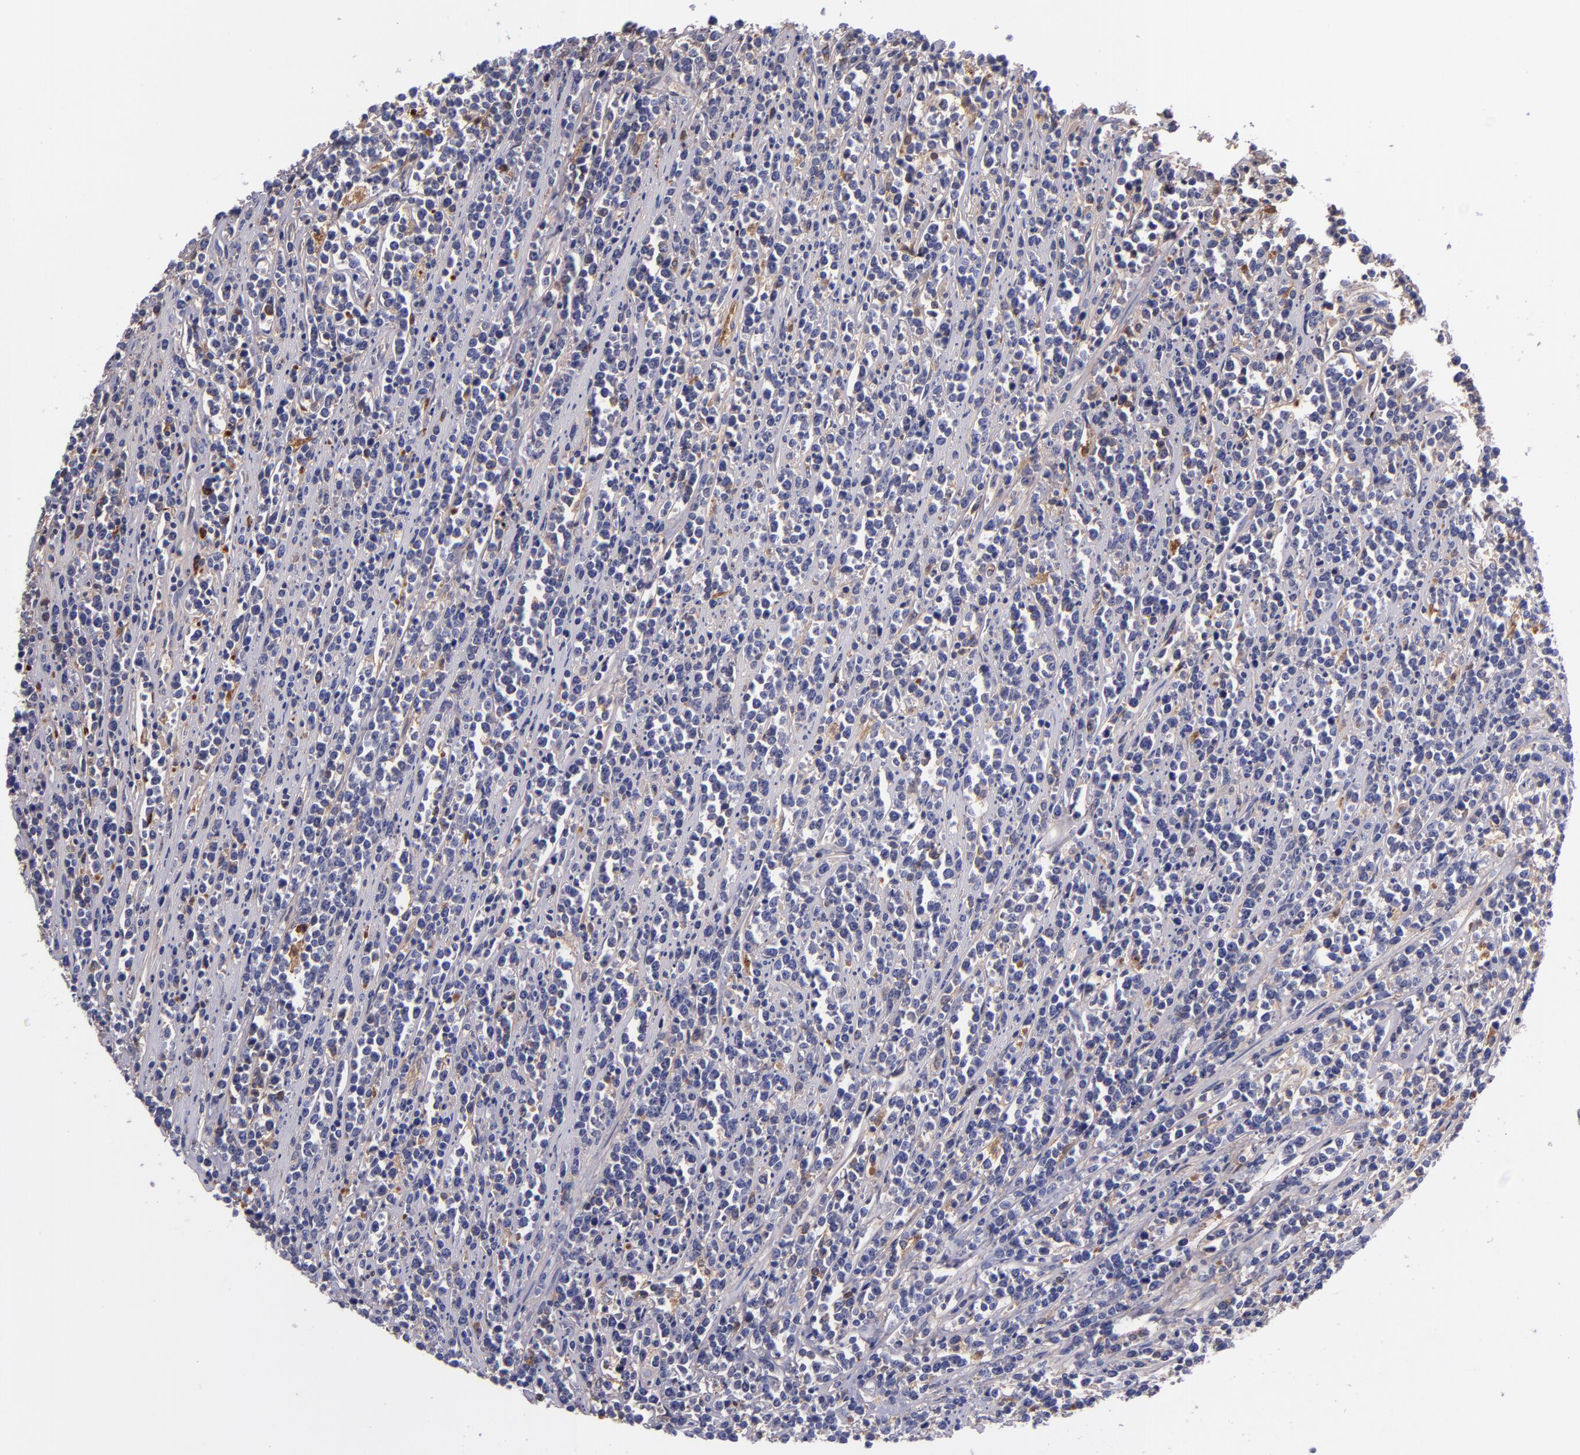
{"staining": {"intensity": "negative", "quantity": "none", "location": "none"}, "tissue": "lymphoma", "cell_type": "Tumor cells", "image_type": "cancer", "snomed": [{"axis": "morphology", "description": "Malignant lymphoma, non-Hodgkin's type, High grade"}, {"axis": "topography", "description": "Small intestine"}, {"axis": "topography", "description": "Colon"}], "caption": "Photomicrograph shows no protein staining in tumor cells of lymphoma tissue.", "gene": "IVL", "patient": {"sex": "male", "age": 8}}